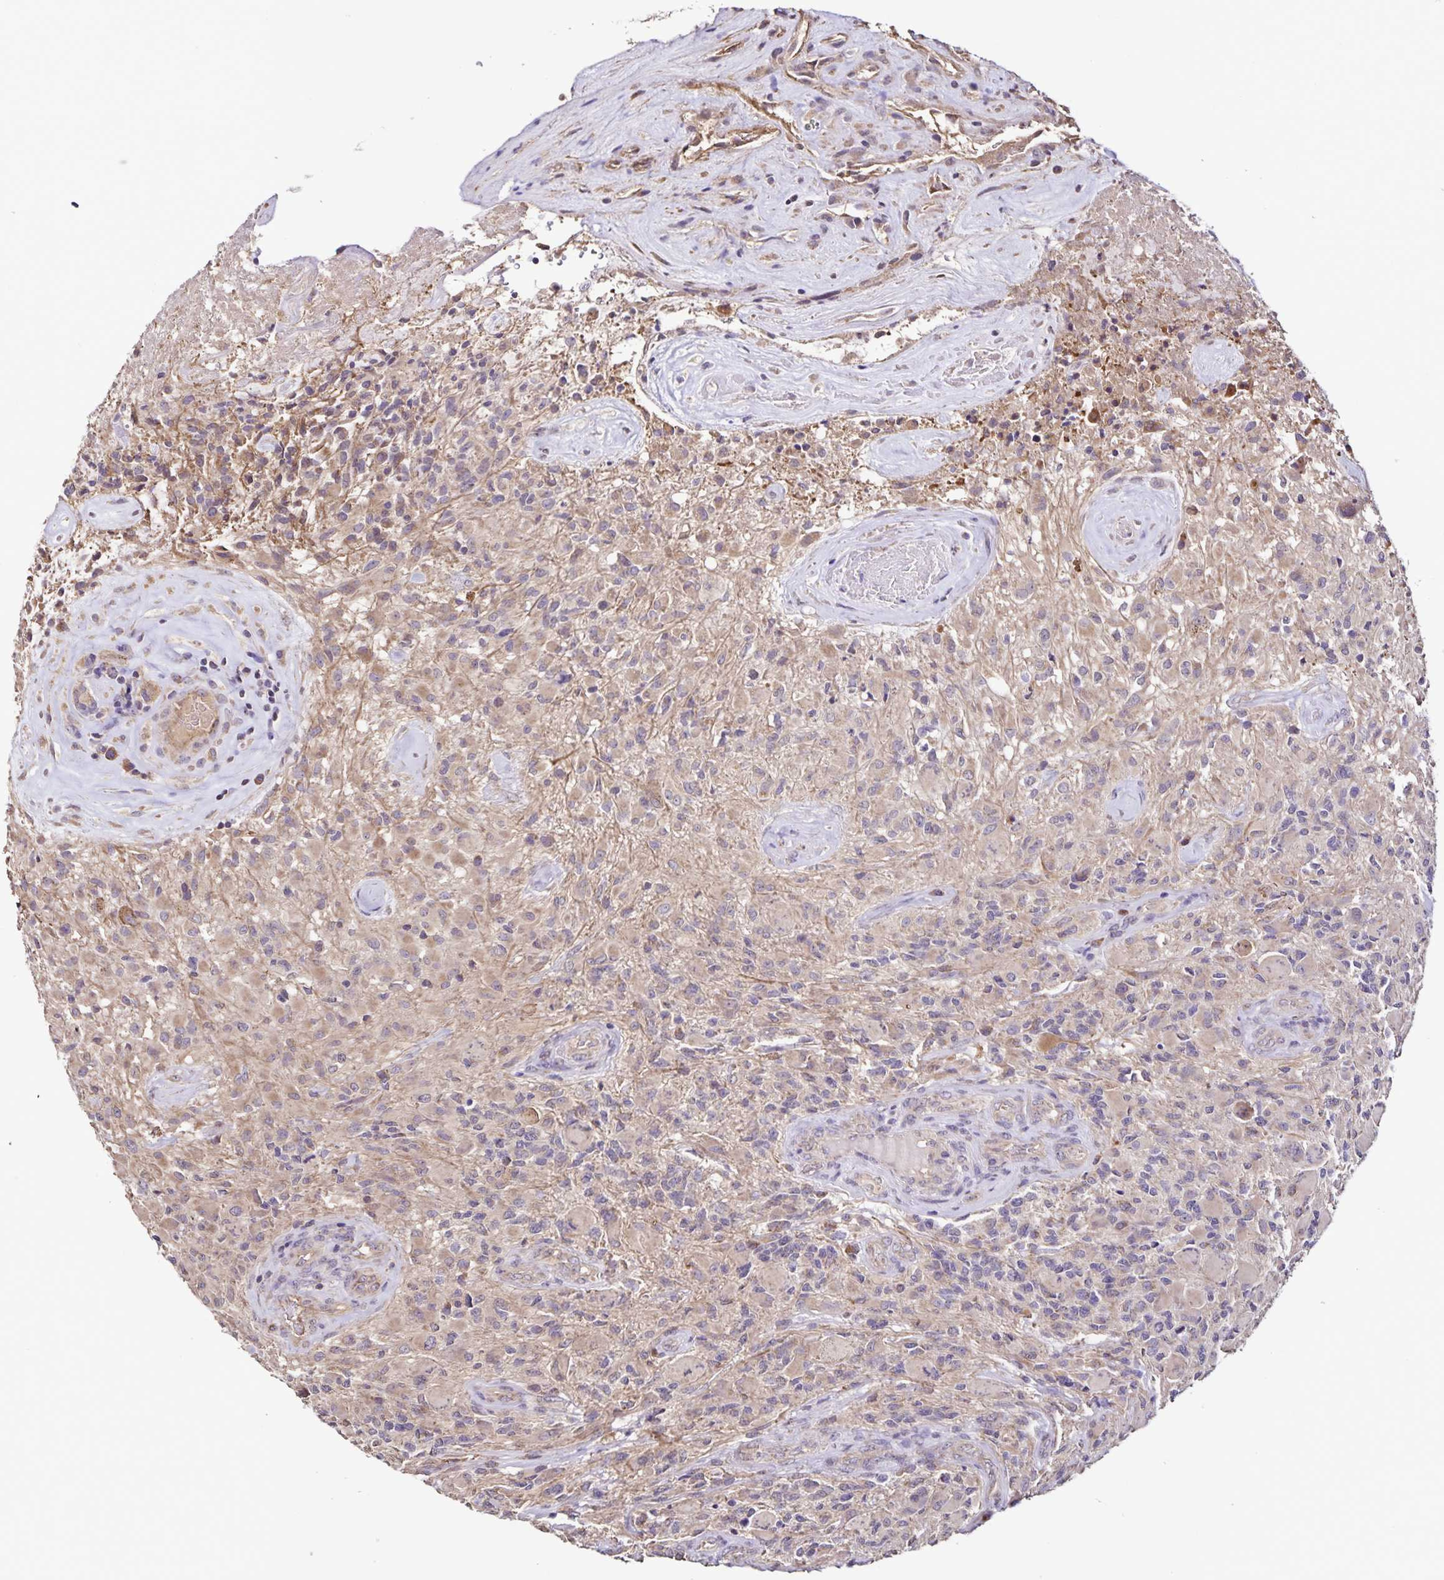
{"staining": {"intensity": "weak", "quantity": "25%-75%", "location": "cytoplasmic/membranous"}, "tissue": "glioma", "cell_type": "Tumor cells", "image_type": "cancer", "snomed": [{"axis": "morphology", "description": "Glioma, malignant, High grade"}, {"axis": "topography", "description": "Brain"}], "caption": "Protein staining shows weak cytoplasmic/membranous positivity in approximately 25%-75% of tumor cells in malignant glioma (high-grade). The staining is performed using DAB (3,3'-diaminobenzidine) brown chromogen to label protein expression. The nuclei are counter-stained blue using hematoxylin.", "gene": "MAN1A1", "patient": {"sex": "female", "age": 65}}